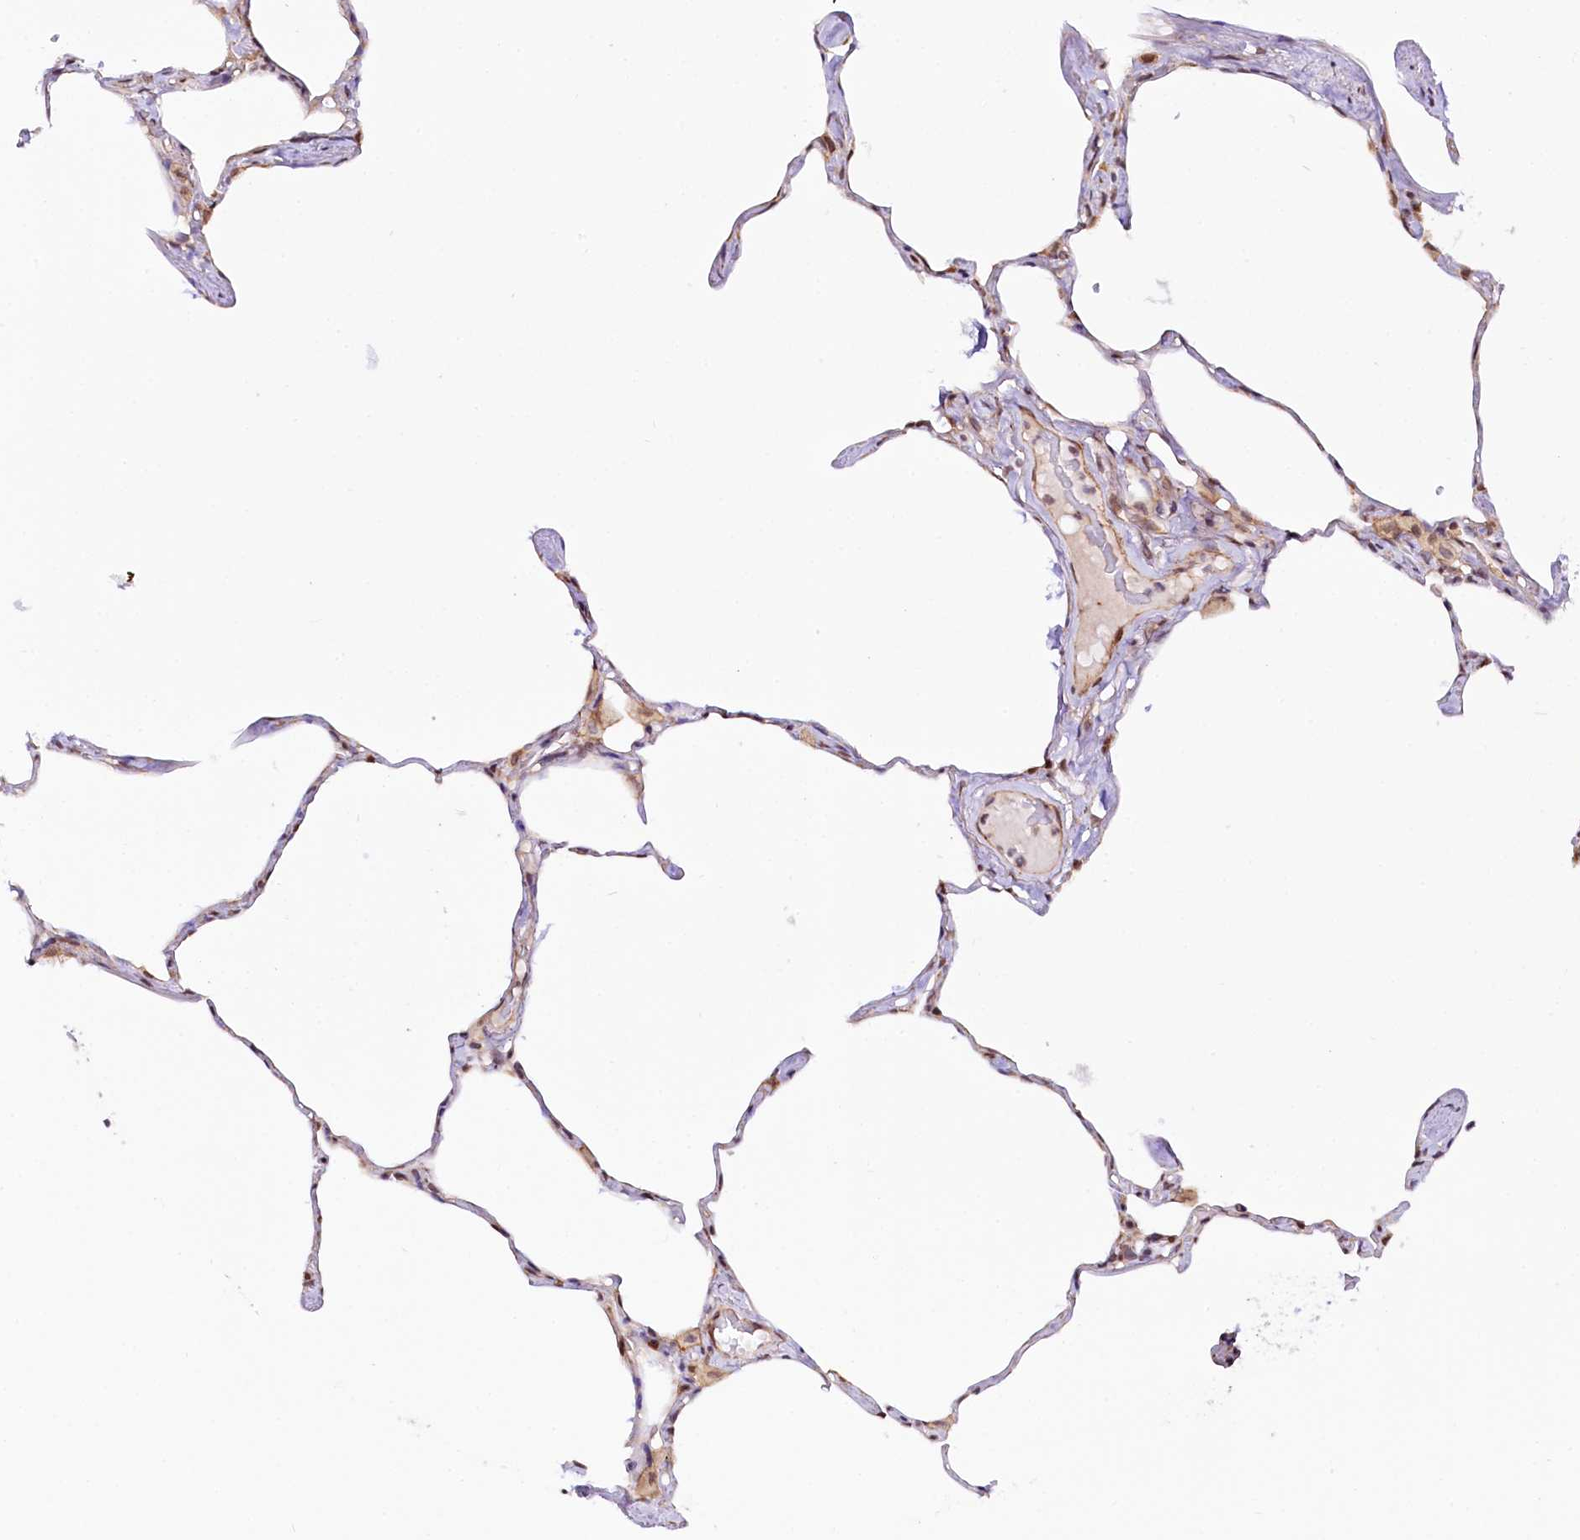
{"staining": {"intensity": "weak", "quantity": "<25%", "location": "cytoplasmic/membranous"}, "tissue": "lung", "cell_type": "Alveolar cells", "image_type": "normal", "snomed": [{"axis": "morphology", "description": "Normal tissue, NOS"}, {"axis": "topography", "description": "Lung"}], "caption": "Immunohistochemical staining of normal lung displays no significant staining in alveolar cells. (Brightfield microscopy of DAB (3,3'-diaminobenzidine) immunohistochemistry at high magnification).", "gene": "ST7", "patient": {"sex": "male", "age": 65}}